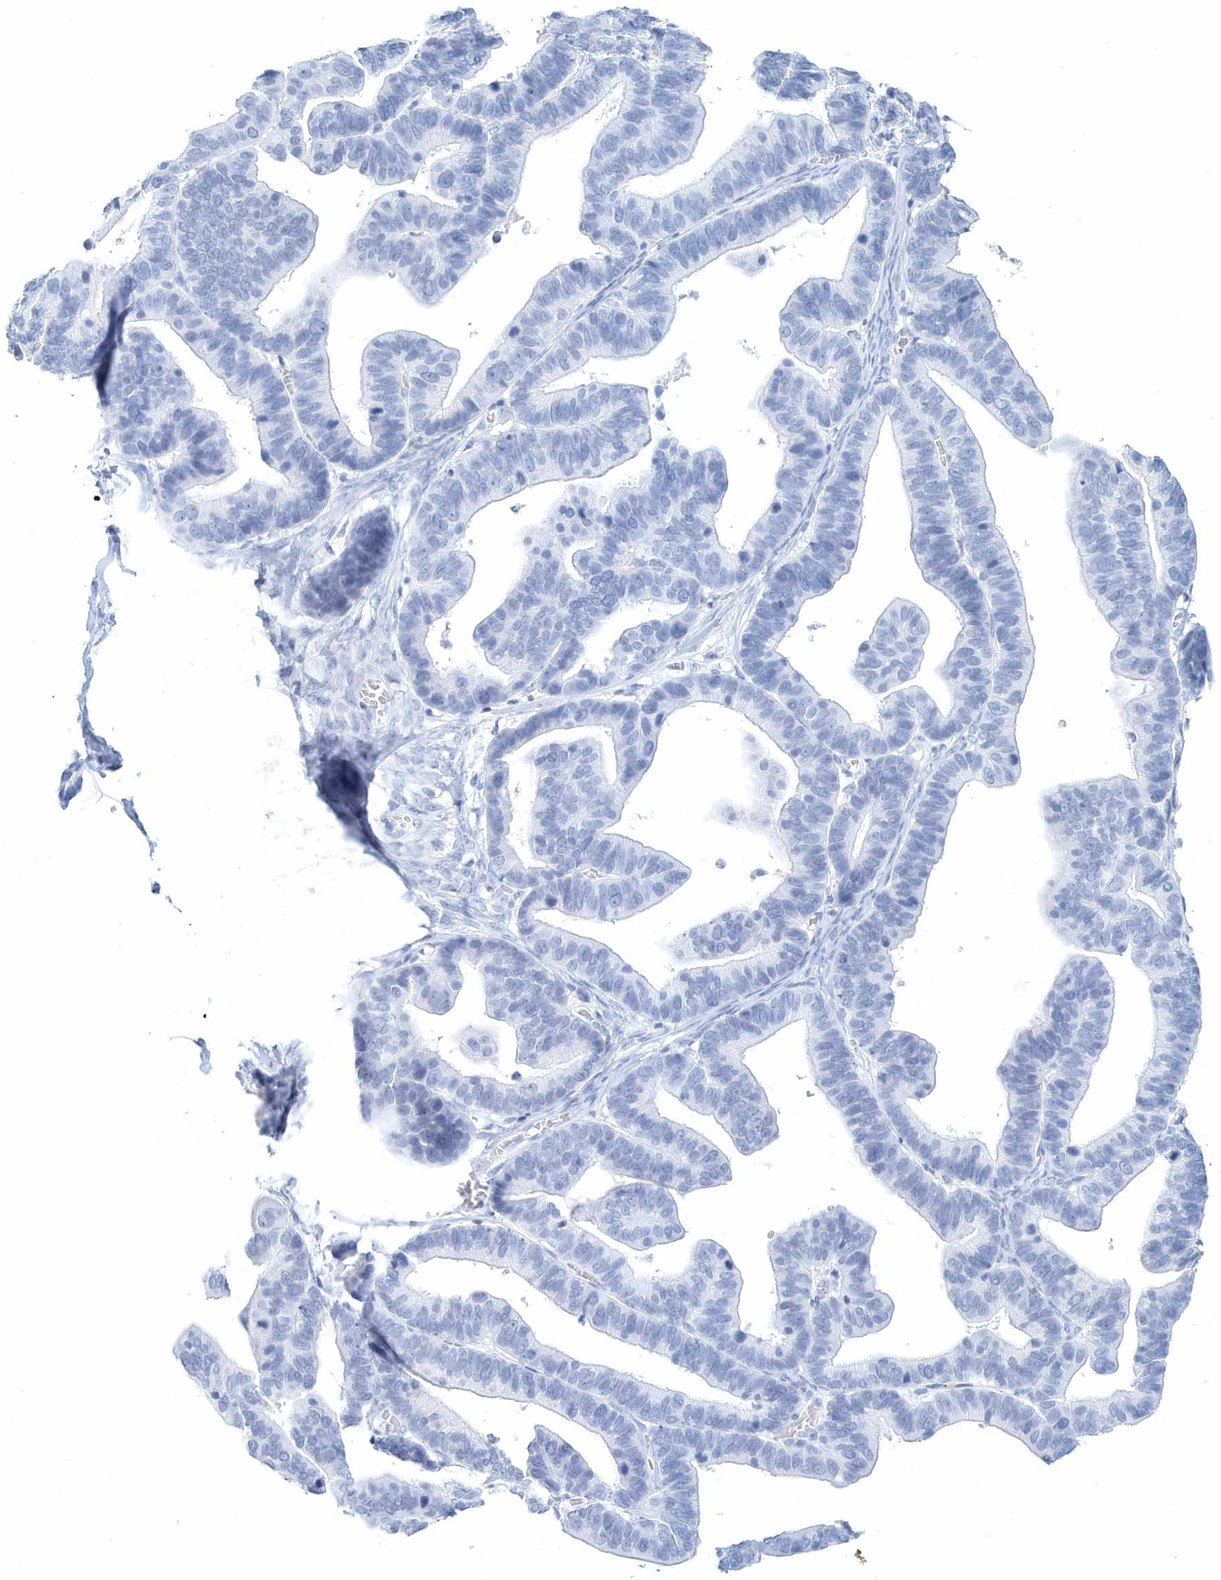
{"staining": {"intensity": "negative", "quantity": "none", "location": "none"}, "tissue": "ovarian cancer", "cell_type": "Tumor cells", "image_type": "cancer", "snomed": [{"axis": "morphology", "description": "Cystadenocarcinoma, serous, NOS"}, {"axis": "topography", "description": "Ovary"}], "caption": "Serous cystadenocarcinoma (ovarian) was stained to show a protein in brown. There is no significant positivity in tumor cells. (DAB immunohistochemistry (IHC) visualized using brightfield microscopy, high magnification).", "gene": "PTPRO", "patient": {"sex": "female", "age": 56}}